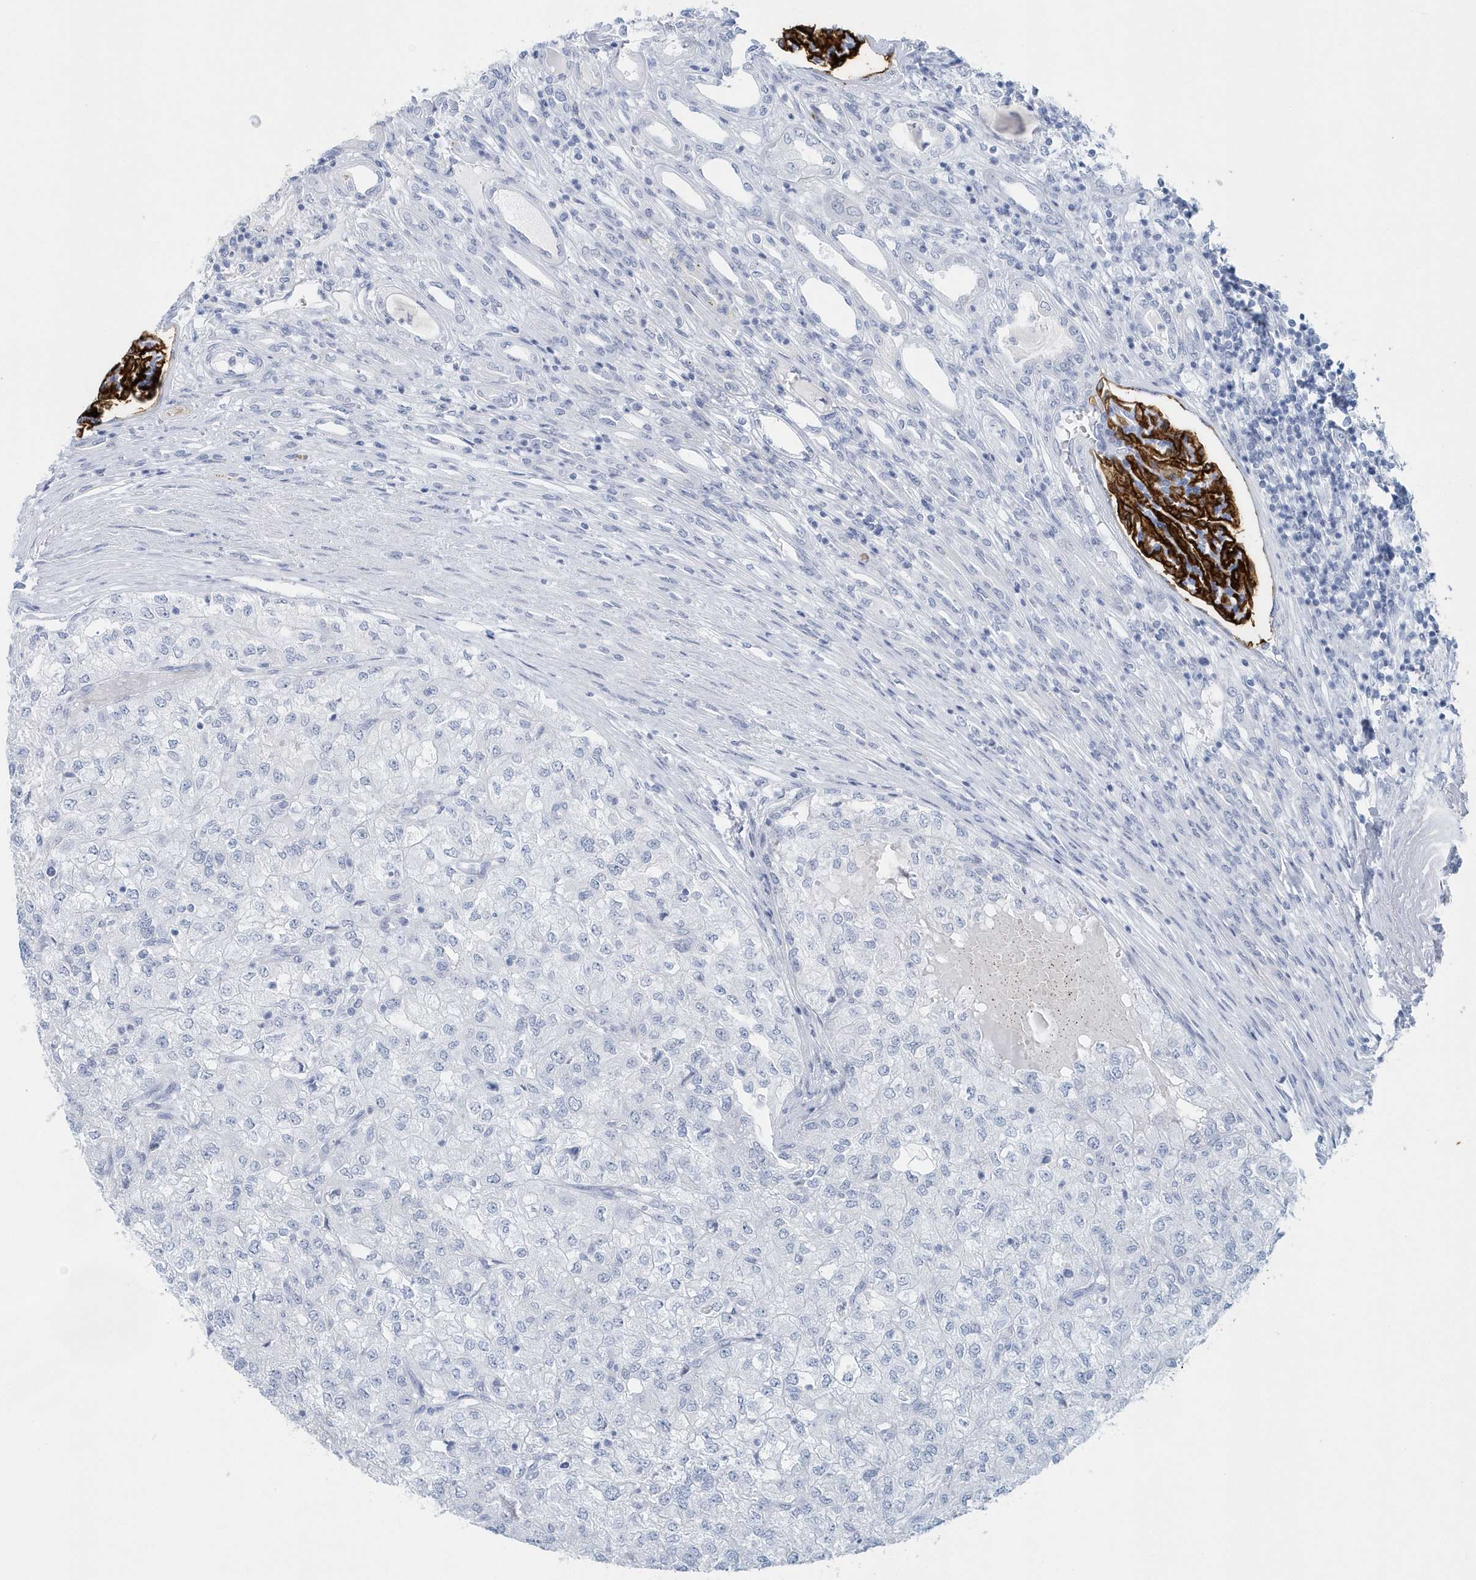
{"staining": {"intensity": "negative", "quantity": "none", "location": "none"}, "tissue": "renal cancer", "cell_type": "Tumor cells", "image_type": "cancer", "snomed": [{"axis": "morphology", "description": "Adenocarcinoma, NOS"}, {"axis": "topography", "description": "Kidney"}], "caption": "This is a photomicrograph of immunohistochemistry staining of renal cancer, which shows no positivity in tumor cells.", "gene": "PTPRO", "patient": {"sex": "female", "age": 54}}